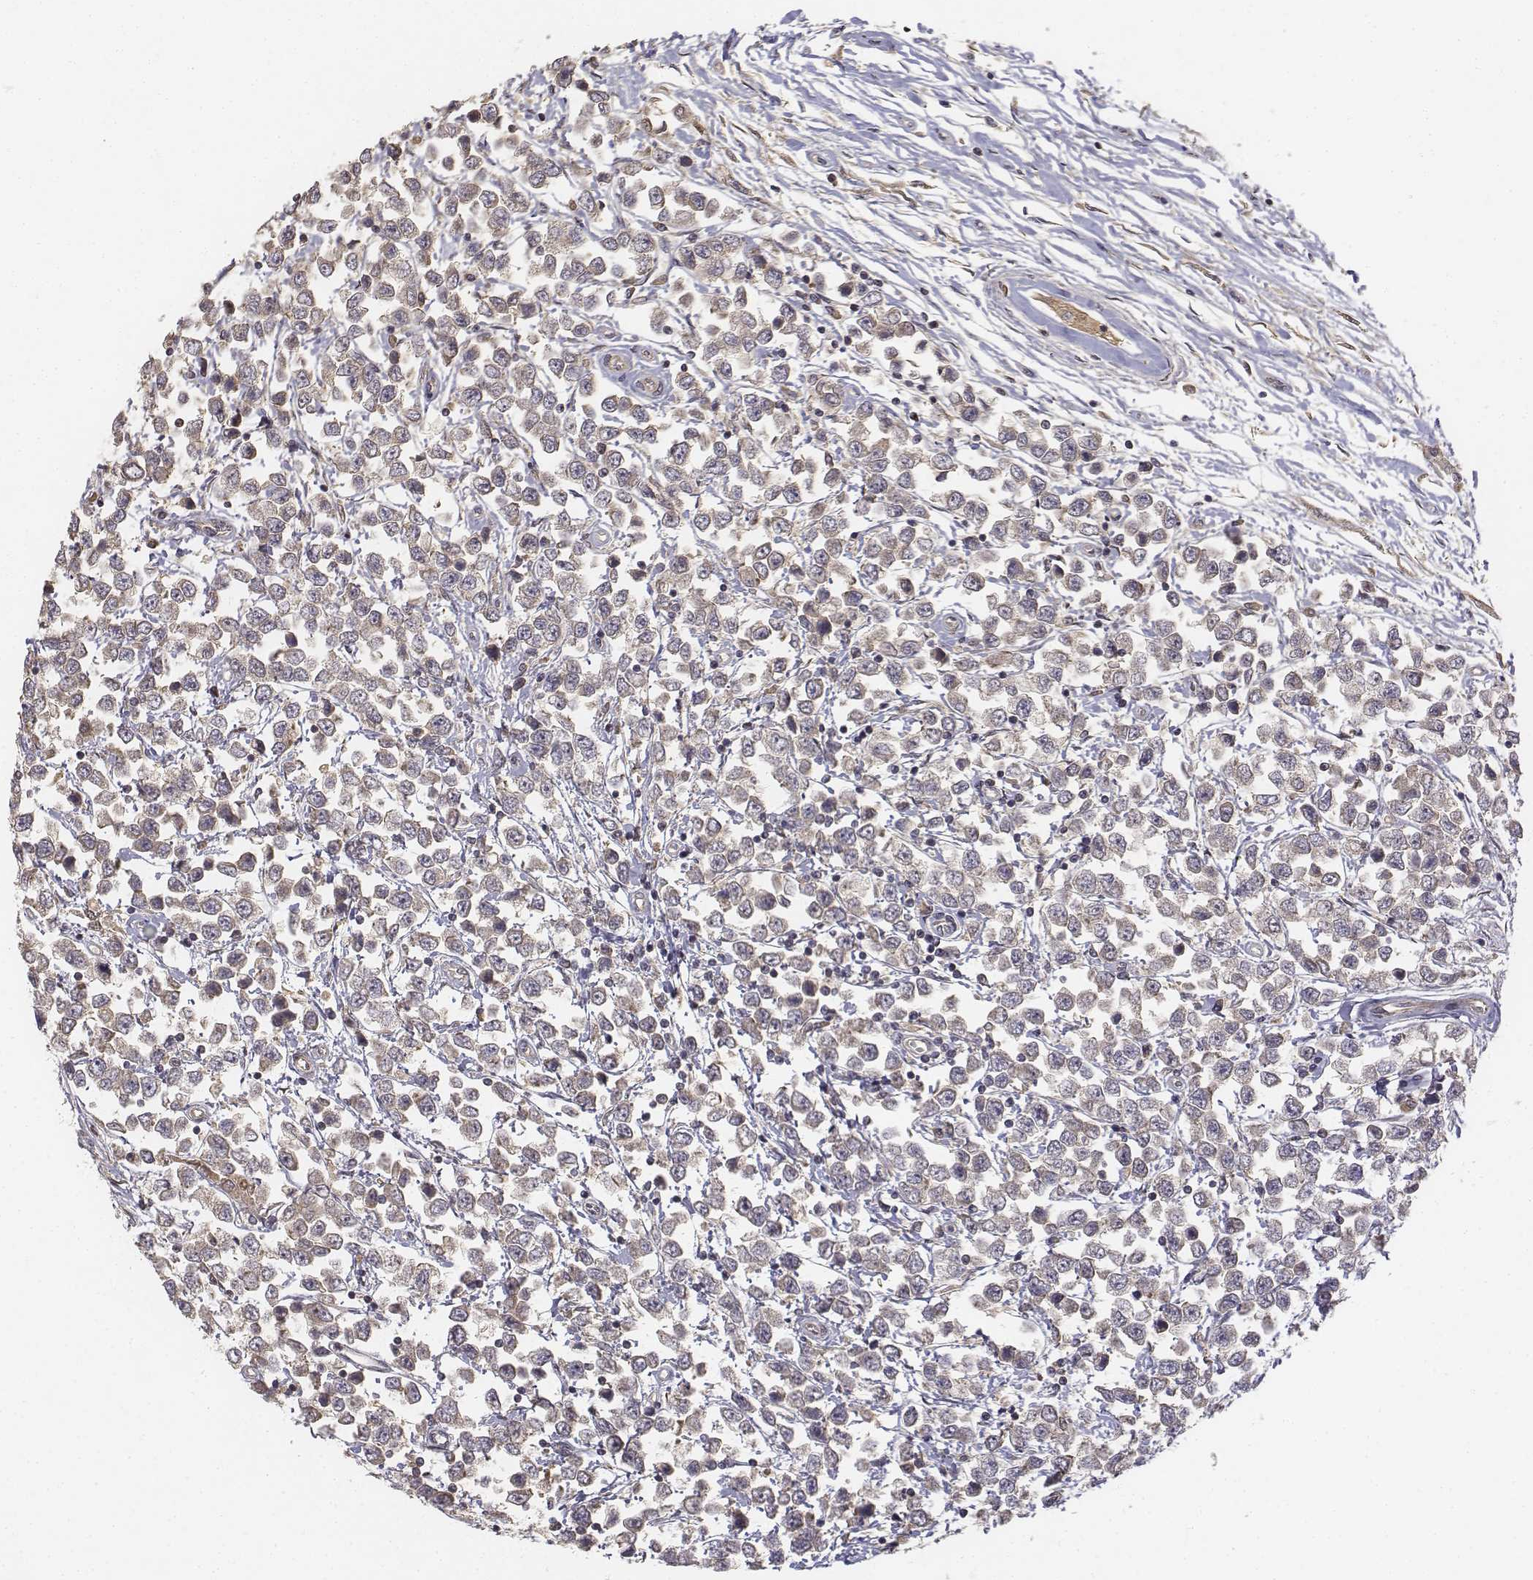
{"staining": {"intensity": "weak", "quantity": ">75%", "location": "cytoplasmic/membranous"}, "tissue": "testis cancer", "cell_type": "Tumor cells", "image_type": "cancer", "snomed": [{"axis": "morphology", "description": "Seminoma, NOS"}, {"axis": "topography", "description": "Testis"}], "caption": "This is an image of immunohistochemistry staining of testis cancer (seminoma), which shows weak staining in the cytoplasmic/membranous of tumor cells.", "gene": "FBXO21", "patient": {"sex": "male", "age": 34}}